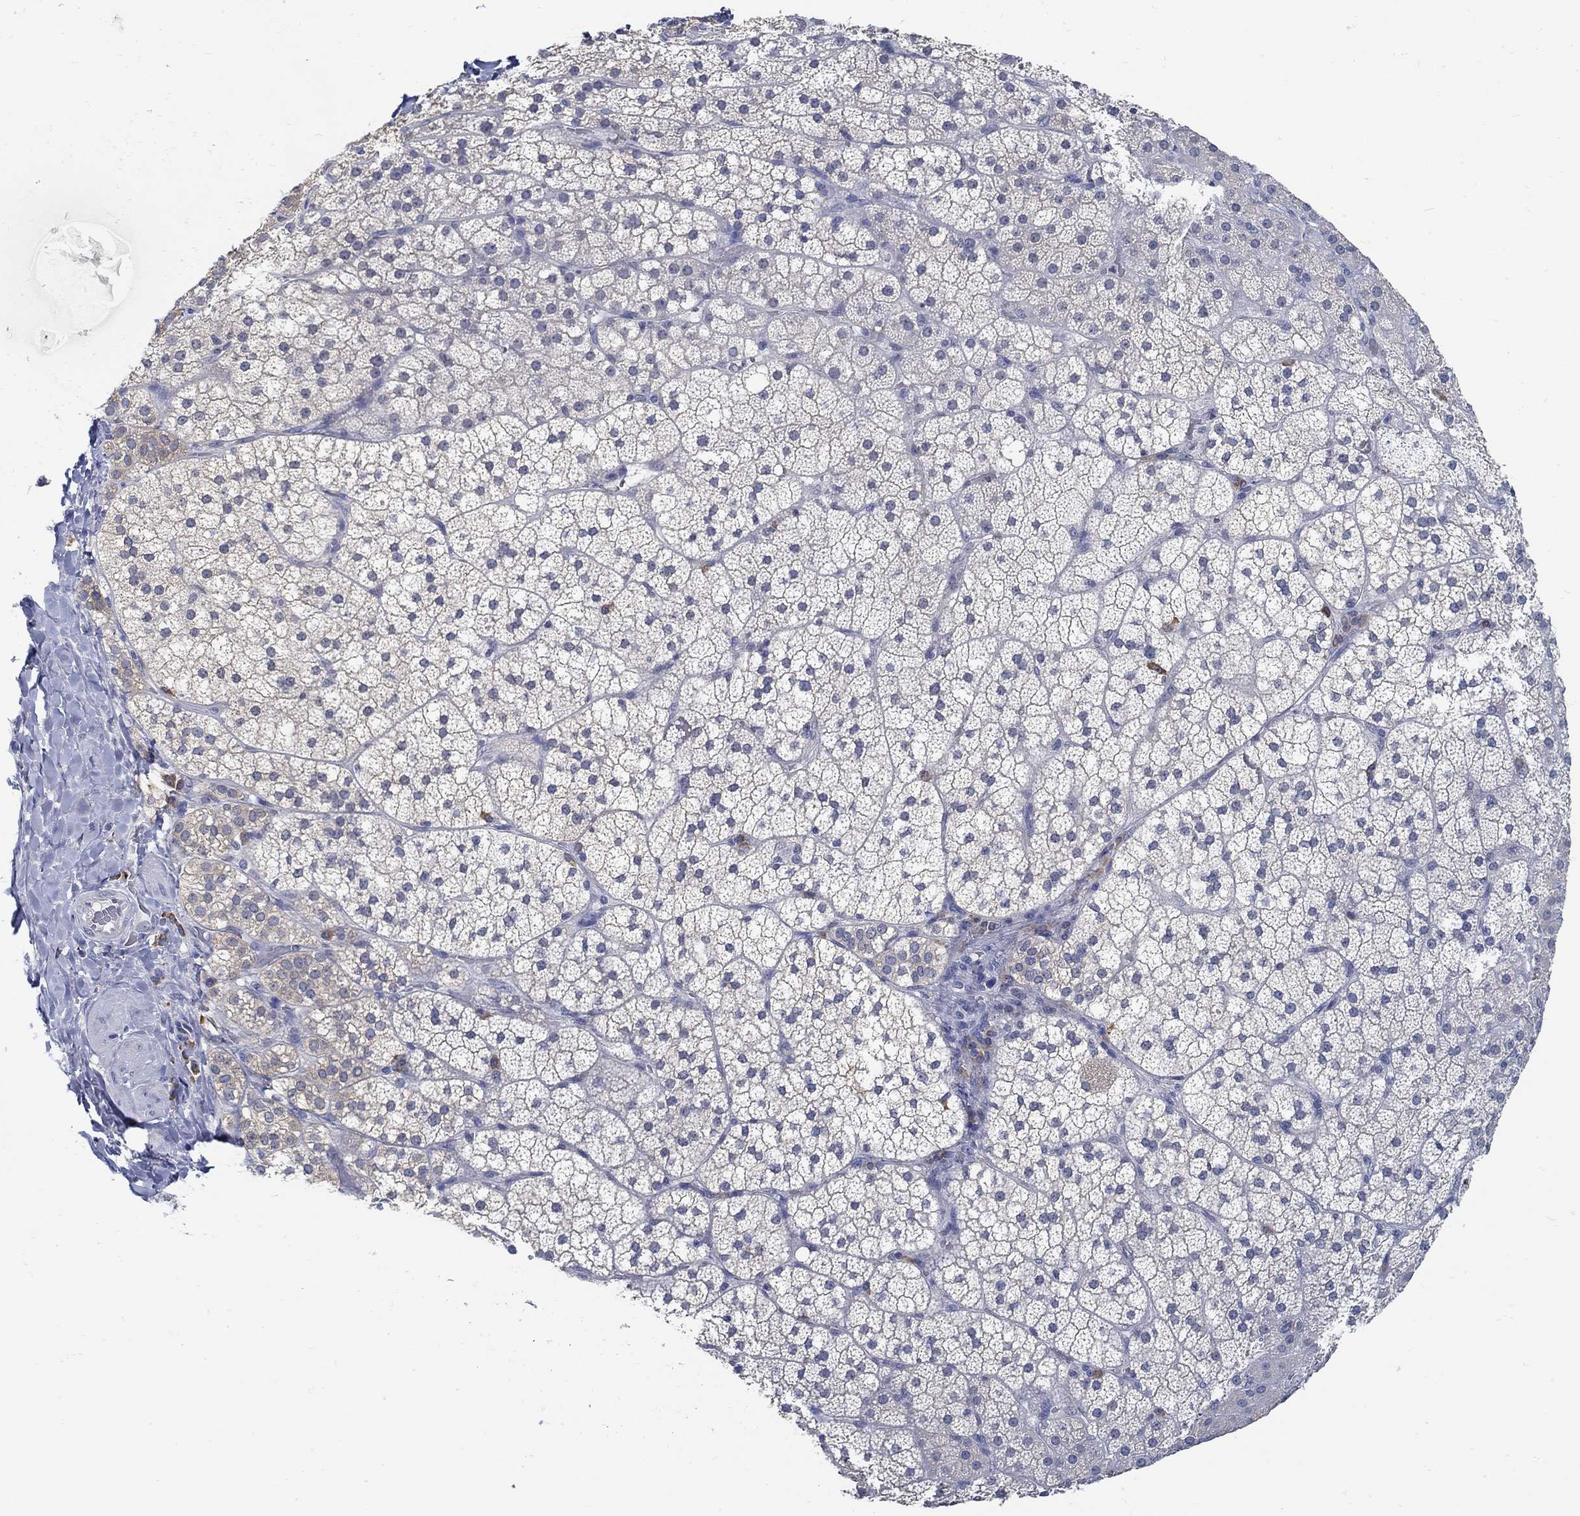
{"staining": {"intensity": "moderate", "quantity": "<25%", "location": "cytoplasmic/membranous"}, "tissue": "adrenal gland", "cell_type": "Glandular cells", "image_type": "normal", "snomed": [{"axis": "morphology", "description": "Normal tissue, NOS"}, {"axis": "topography", "description": "Adrenal gland"}], "caption": "Immunohistochemistry (IHC) micrograph of normal adrenal gland stained for a protein (brown), which demonstrates low levels of moderate cytoplasmic/membranous staining in about <25% of glandular cells.", "gene": "PCDH11X", "patient": {"sex": "male", "age": 53}}